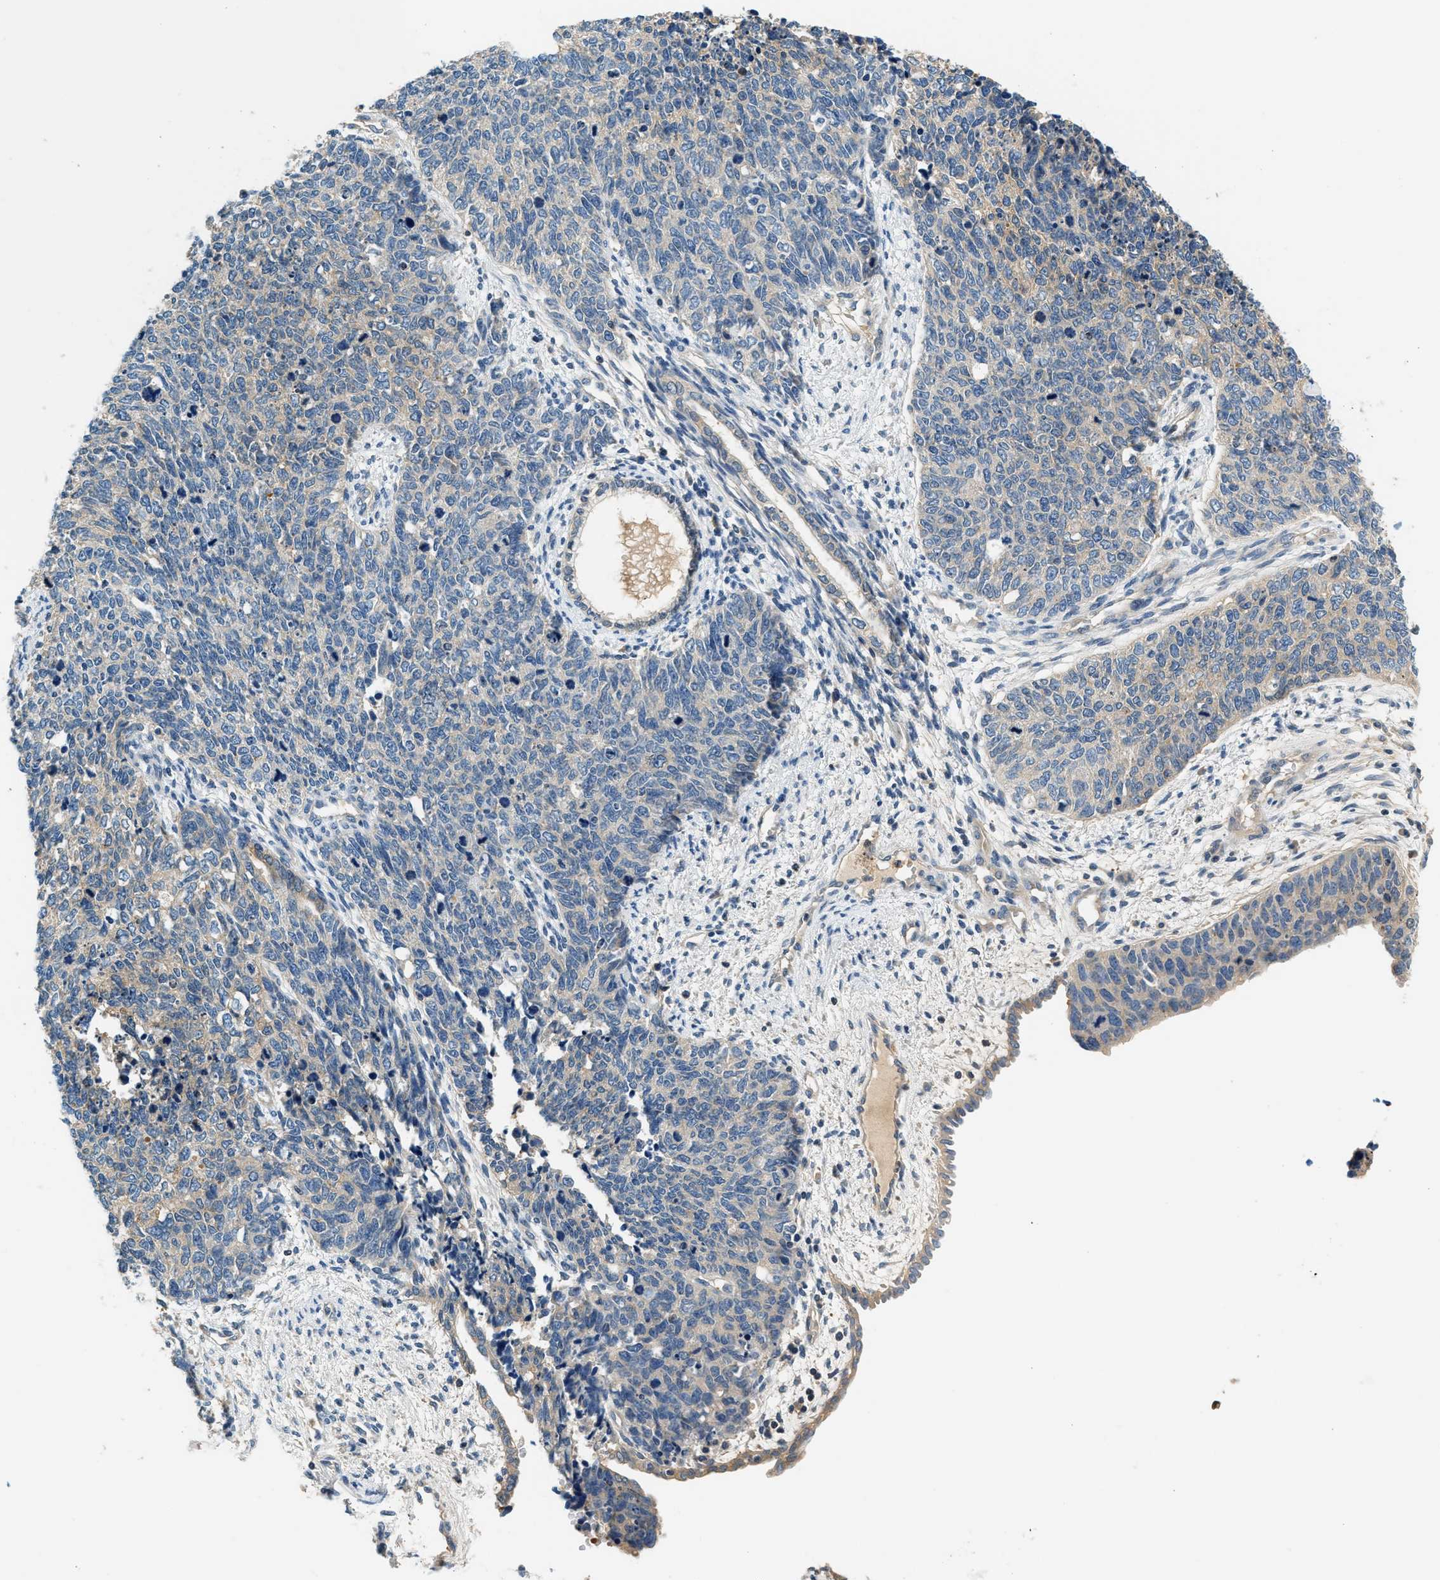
{"staining": {"intensity": "weak", "quantity": "25%-75%", "location": "cytoplasmic/membranous"}, "tissue": "cervical cancer", "cell_type": "Tumor cells", "image_type": "cancer", "snomed": [{"axis": "morphology", "description": "Squamous cell carcinoma, NOS"}, {"axis": "topography", "description": "Cervix"}], "caption": "Brown immunohistochemical staining in human cervical squamous cell carcinoma reveals weak cytoplasmic/membranous expression in about 25%-75% of tumor cells.", "gene": "SLC35E1", "patient": {"sex": "female", "age": 63}}